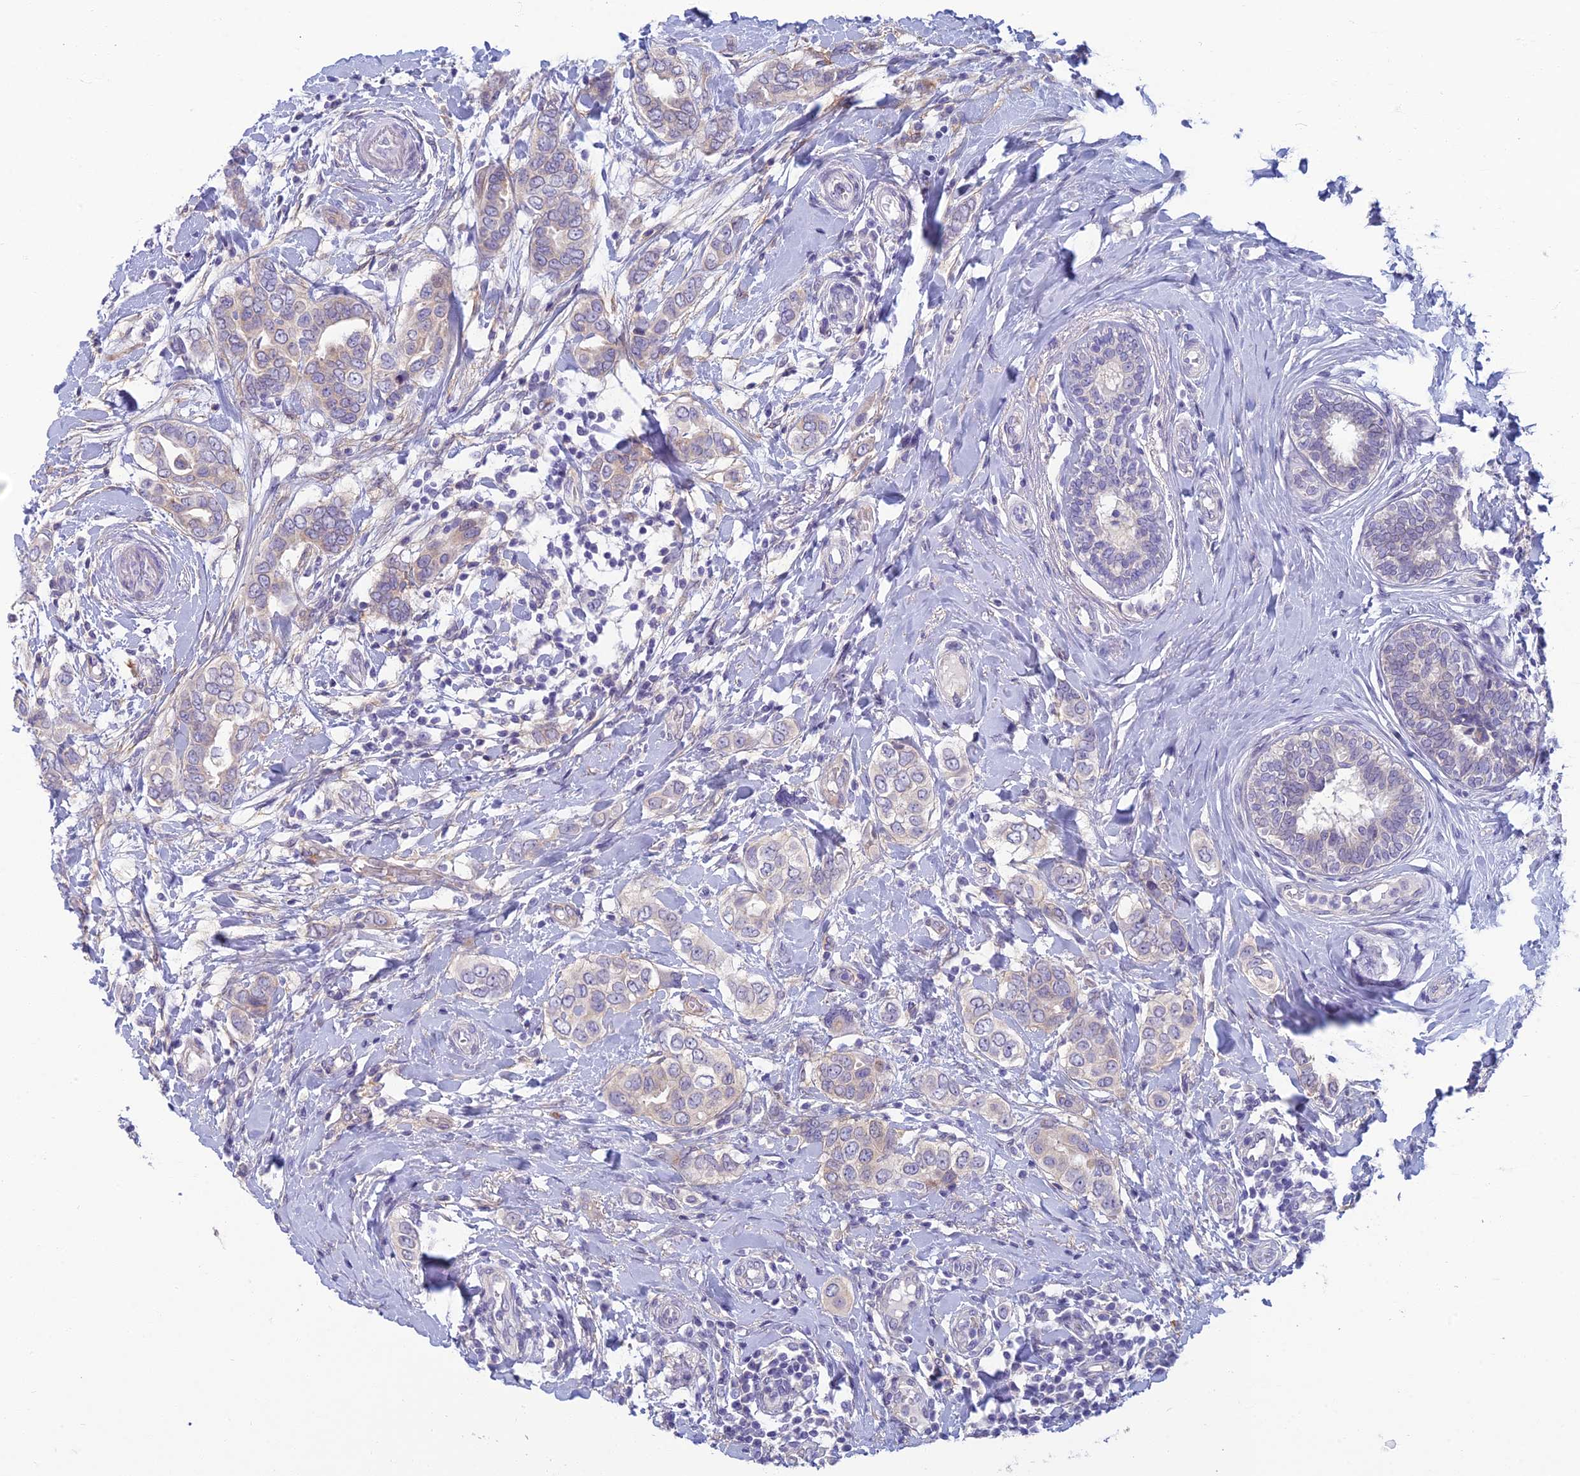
{"staining": {"intensity": "negative", "quantity": "none", "location": "none"}, "tissue": "breast cancer", "cell_type": "Tumor cells", "image_type": "cancer", "snomed": [{"axis": "morphology", "description": "Lobular carcinoma"}, {"axis": "topography", "description": "Breast"}], "caption": "Tumor cells show no significant positivity in lobular carcinoma (breast).", "gene": "NEURL1", "patient": {"sex": "female", "age": 51}}